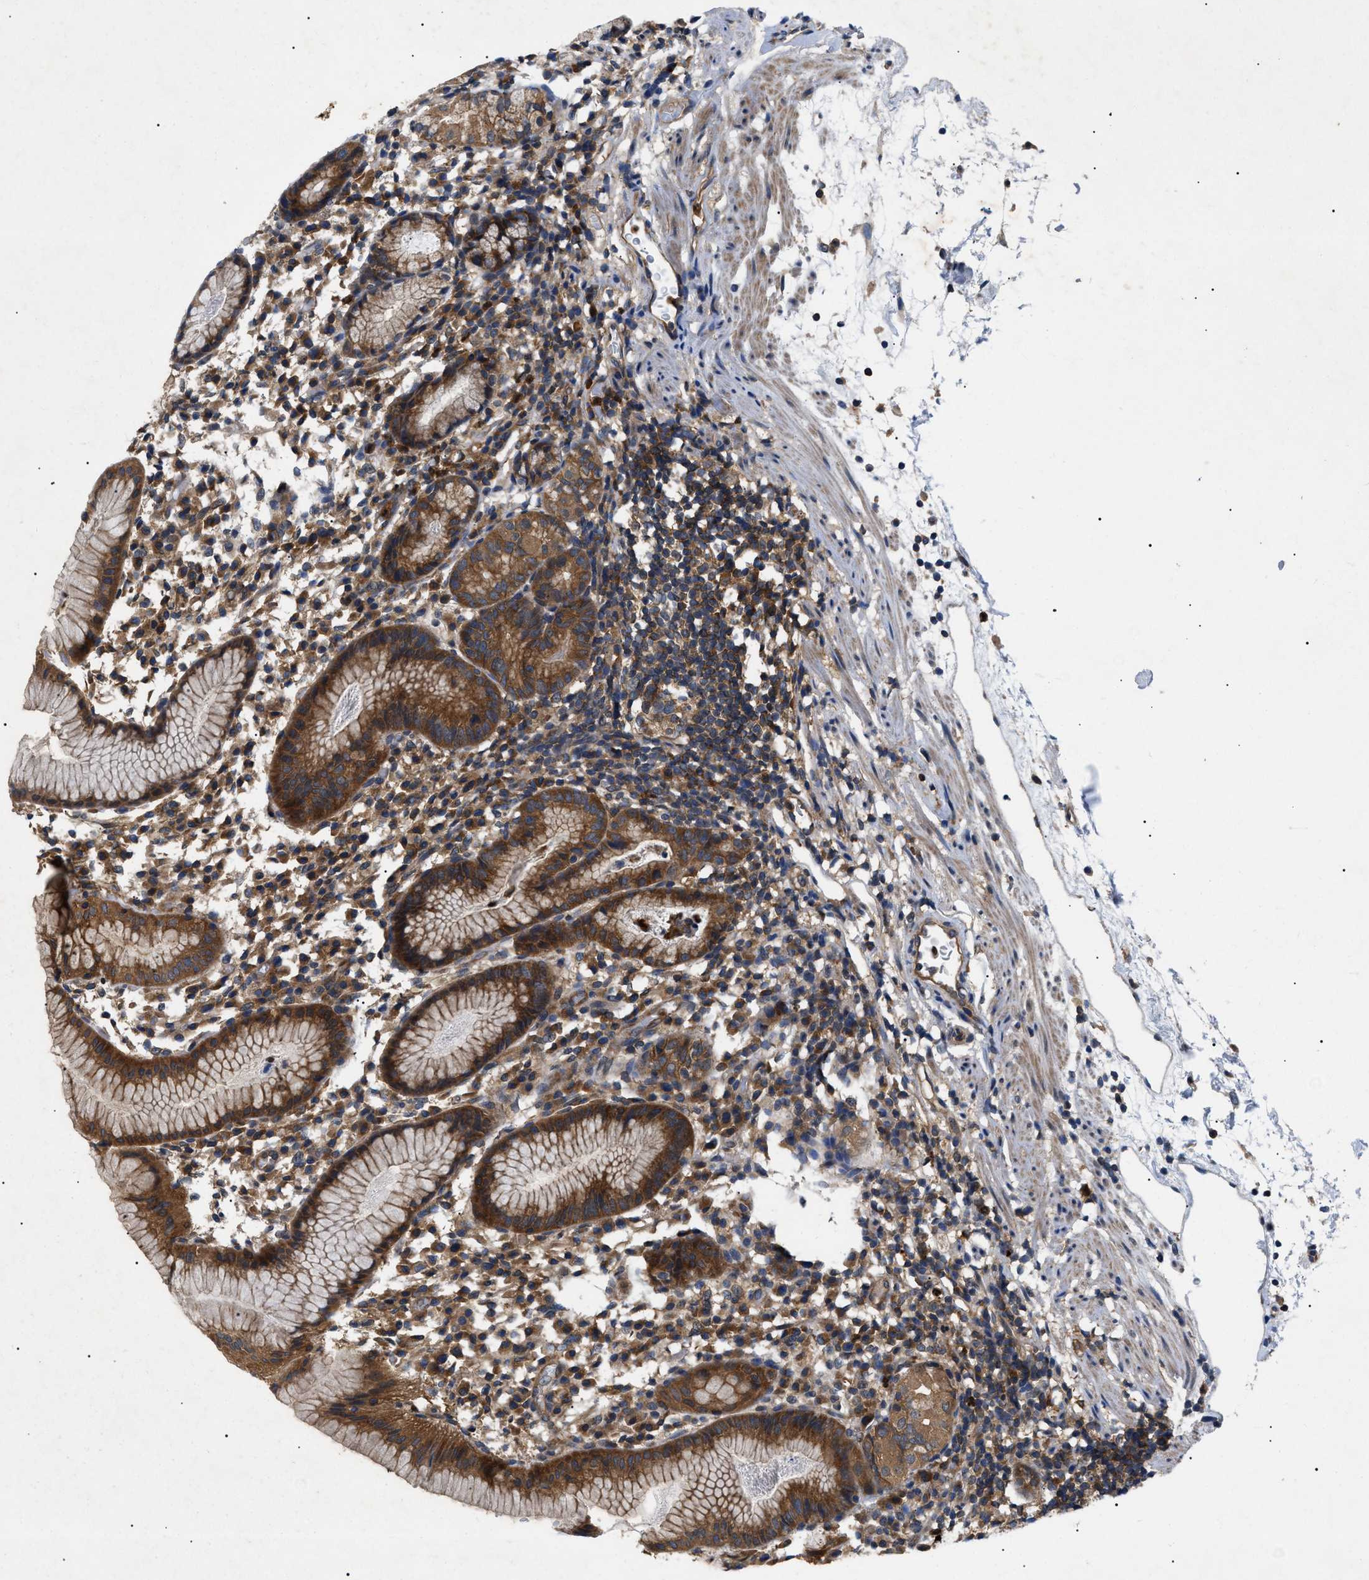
{"staining": {"intensity": "strong", "quantity": ">75%", "location": "cytoplasmic/membranous"}, "tissue": "stomach", "cell_type": "Glandular cells", "image_type": "normal", "snomed": [{"axis": "morphology", "description": "Normal tissue, NOS"}, {"axis": "topography", "description": "Stomach"}, {"axis": "topography", "description": "Stomach, lower"}], "caption": "Glandular cells show high levels of strong cytoplasmic/membranous expression in about >75% of cells in unremarkable stomach. The staining was performed using DAB (3,3'-diaminobenzidine) to visualize the protein expression in brown, while the nuclei were stained in blue with hematoxylin (Magnification: 20x).", "gene": "RIPK1", "patient": {"sex": "female", "age": 75}}